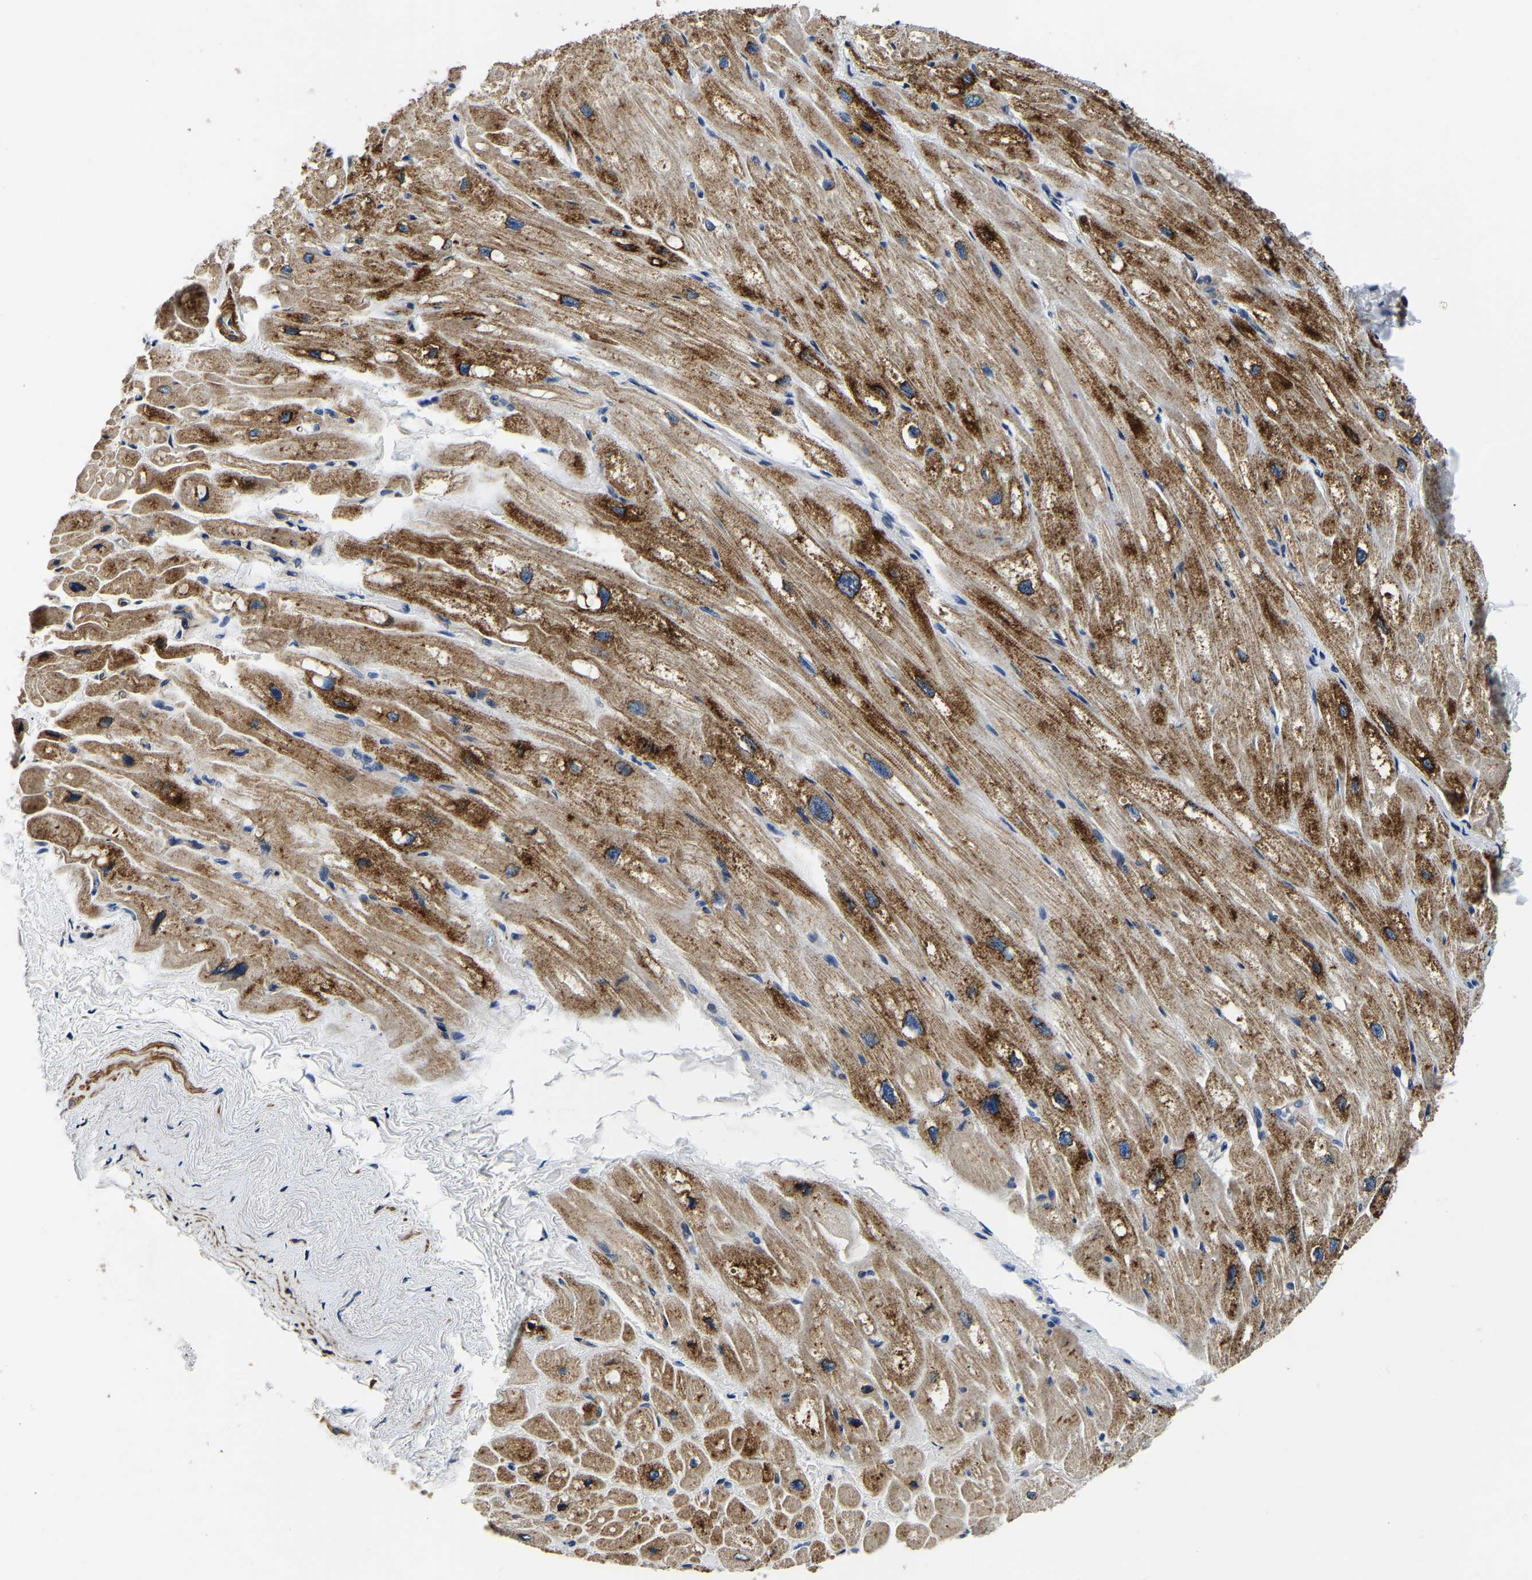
{"staining": {"intensity": "moderate", "quantity": ">75%", "location": "cytoplasmic/membranous"}, "tissue": "heart muscle", "cell_type": "Cardiomyocytes", "image_type": "normal", "snomed": [{"axis": "morphology", "description": "Normal tissue, NOS"}, {"axis": "topography", "description": "Heart"}], "caption": "Immunohistochemistry of benign human heart muscle displays medium levels of moderate cytoplasmic/membranous positivity in about >75% of cardiomyocytes. The protein of interest is stained brown, and the nuclei are stained in blue (DAB IHC with brightfield microscopy, high magnification).", "gene": "KCTD17", "patient": {"sex": "male", "age": 49}}